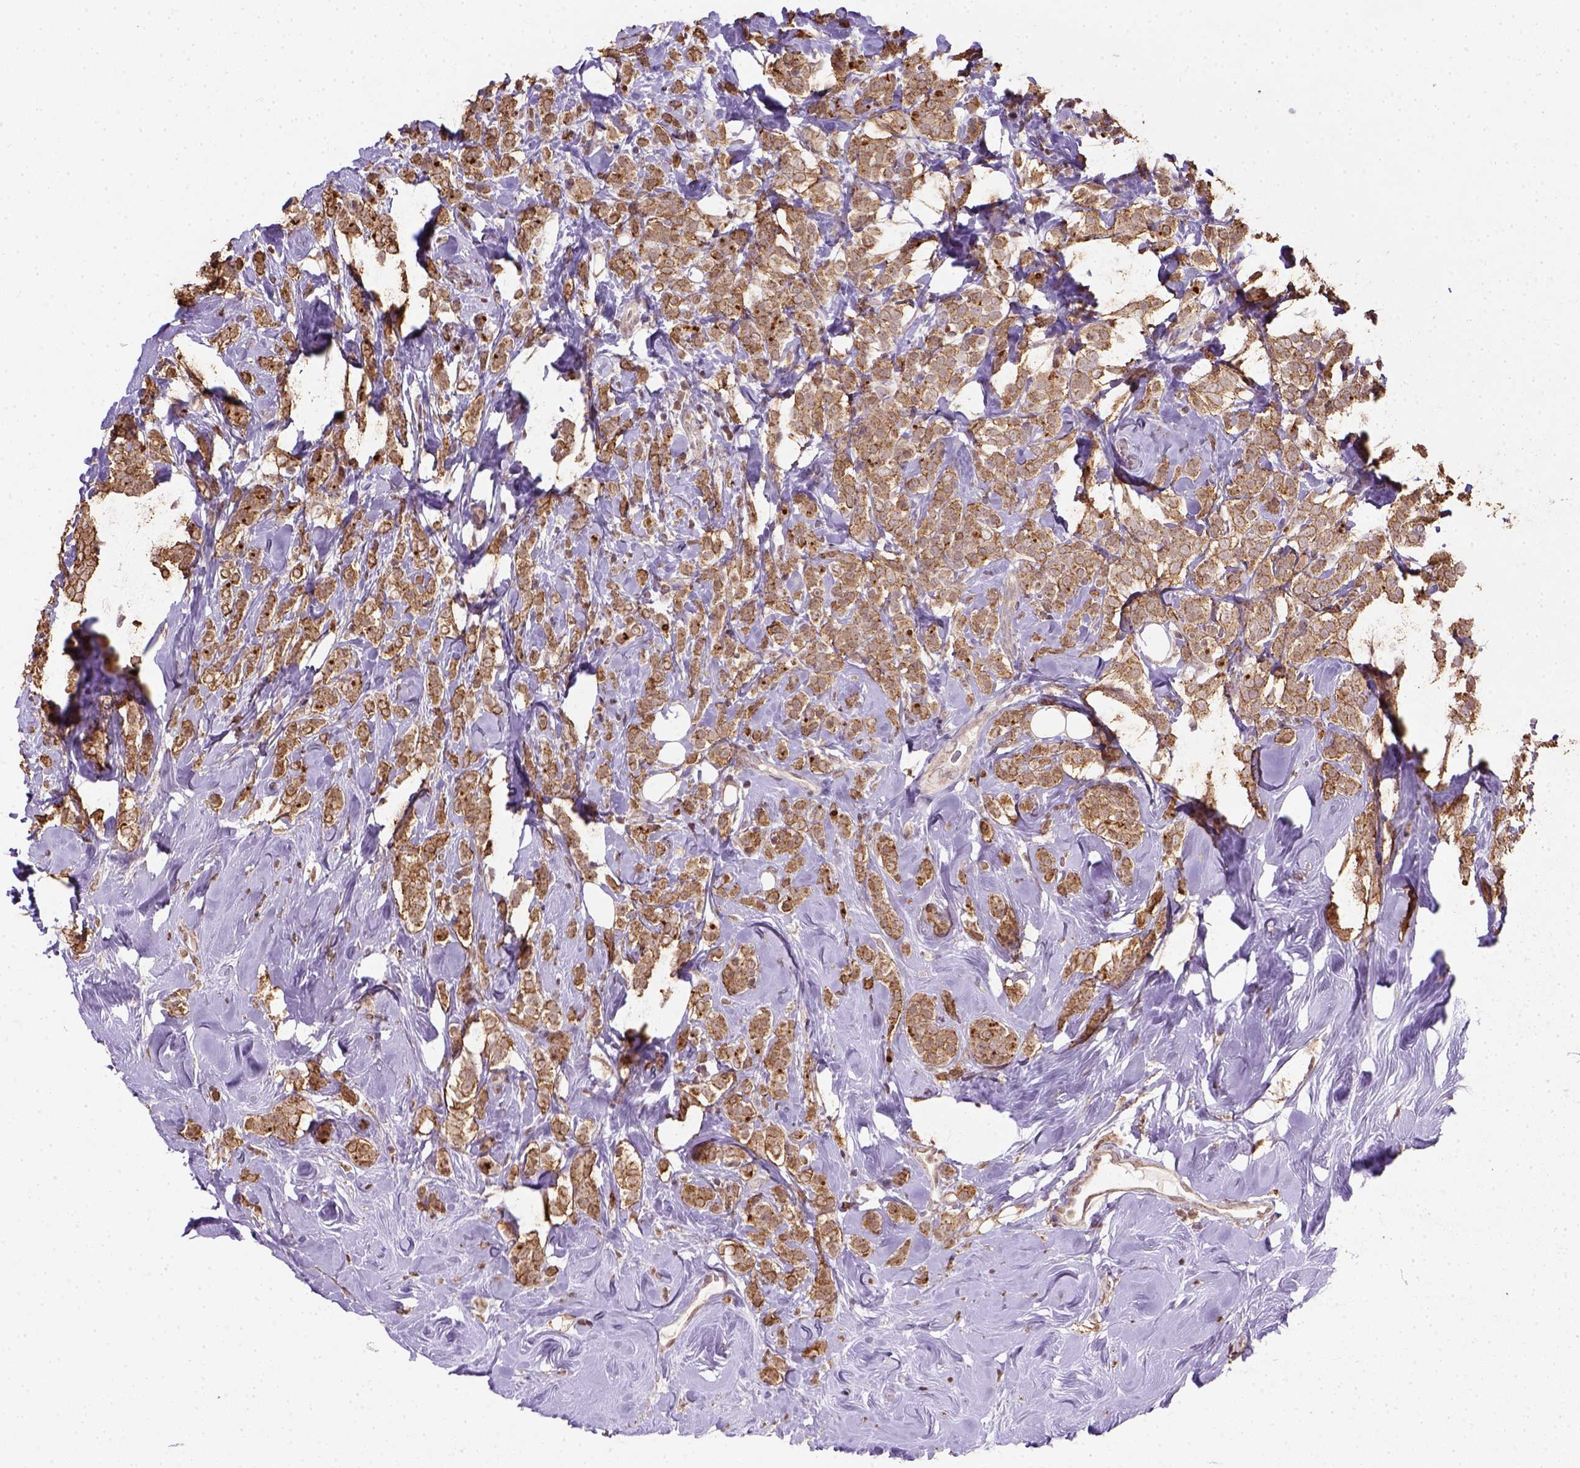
{"staining": {"intensity": "moderate", "quantity": ">75%", "location": "cytoplasmic/membranous"}, "tissue": "breast cancer", "cell_type": "Tumor cells", "image_type": "cancer", "snomed": [{"axis": "morphology", "description": "Lobular carcinoma"}, {"axis": "topography", "description": "Breast"}], "caption": "Human lobular carcinoma (breast) stained with a brown dye exhibits moderate cytoplasmic/membranous positive positivity in about >75% of tumor cells.", "gene": "NUDT10", "patient": {"sex": "female", "age": 49}}